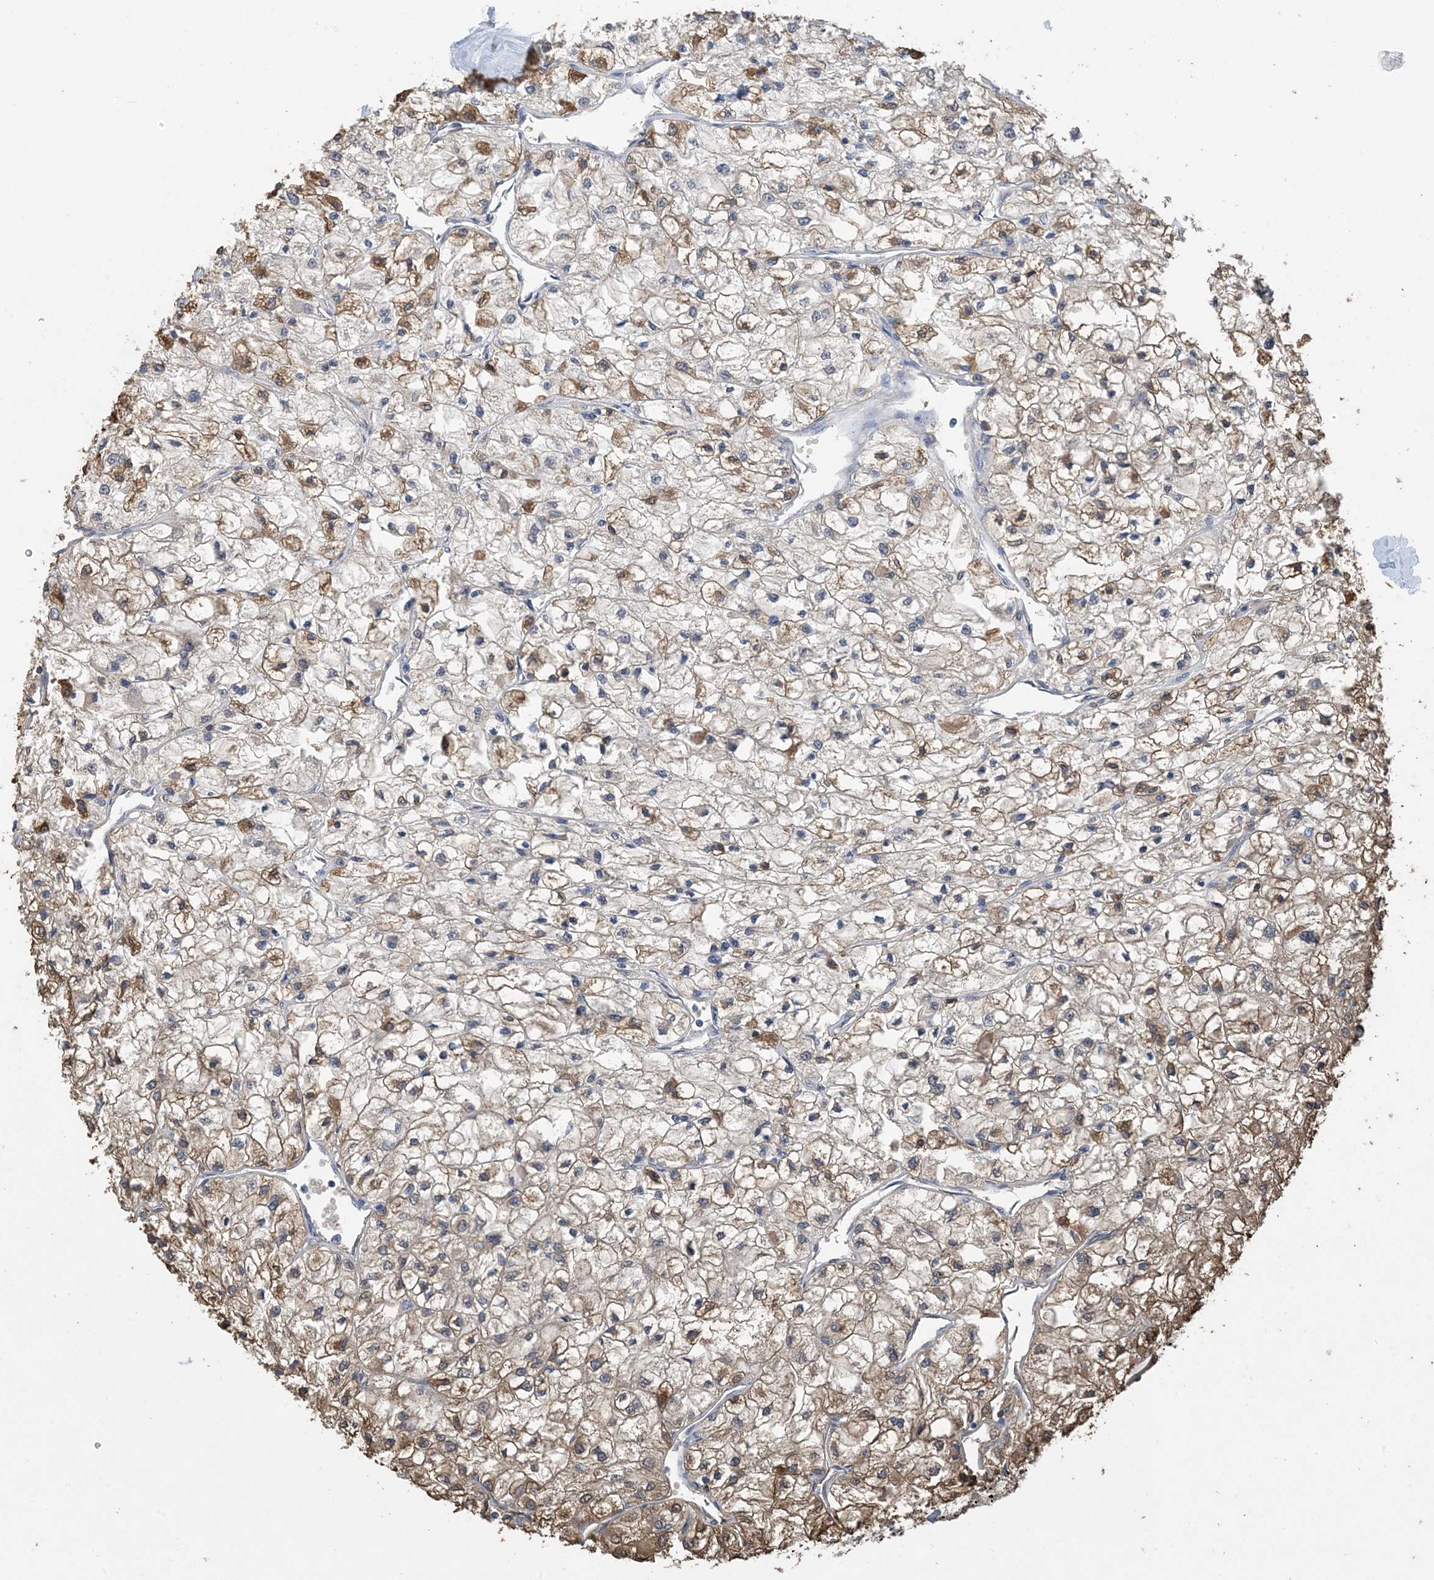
{"staining": {"intensity": "moderate", "quantity": "25%-75%", "location": "cytoplasmic/membranous"}, "tissue": "renal cancer", "cell_type": "Tumor cells", "image_type": "cancer", "snomed": [{"axis": "morphology", "description": "Adenocarcinoma, NOS"}, {"axis": "topography", "description": "Kidney"}], "caption": "DAB immunohistochemical staining of renal adenocarcinoma reveals moderate cytoplasmic/membranous protein expression in about 25%-75% of tumor cells. (DAB (3,3'-diaminobenzidine) IHC with brightfield microscopy, high magnification).", "gene": "HIKESHI", "patient": {"sex": "male", "age": 80}}